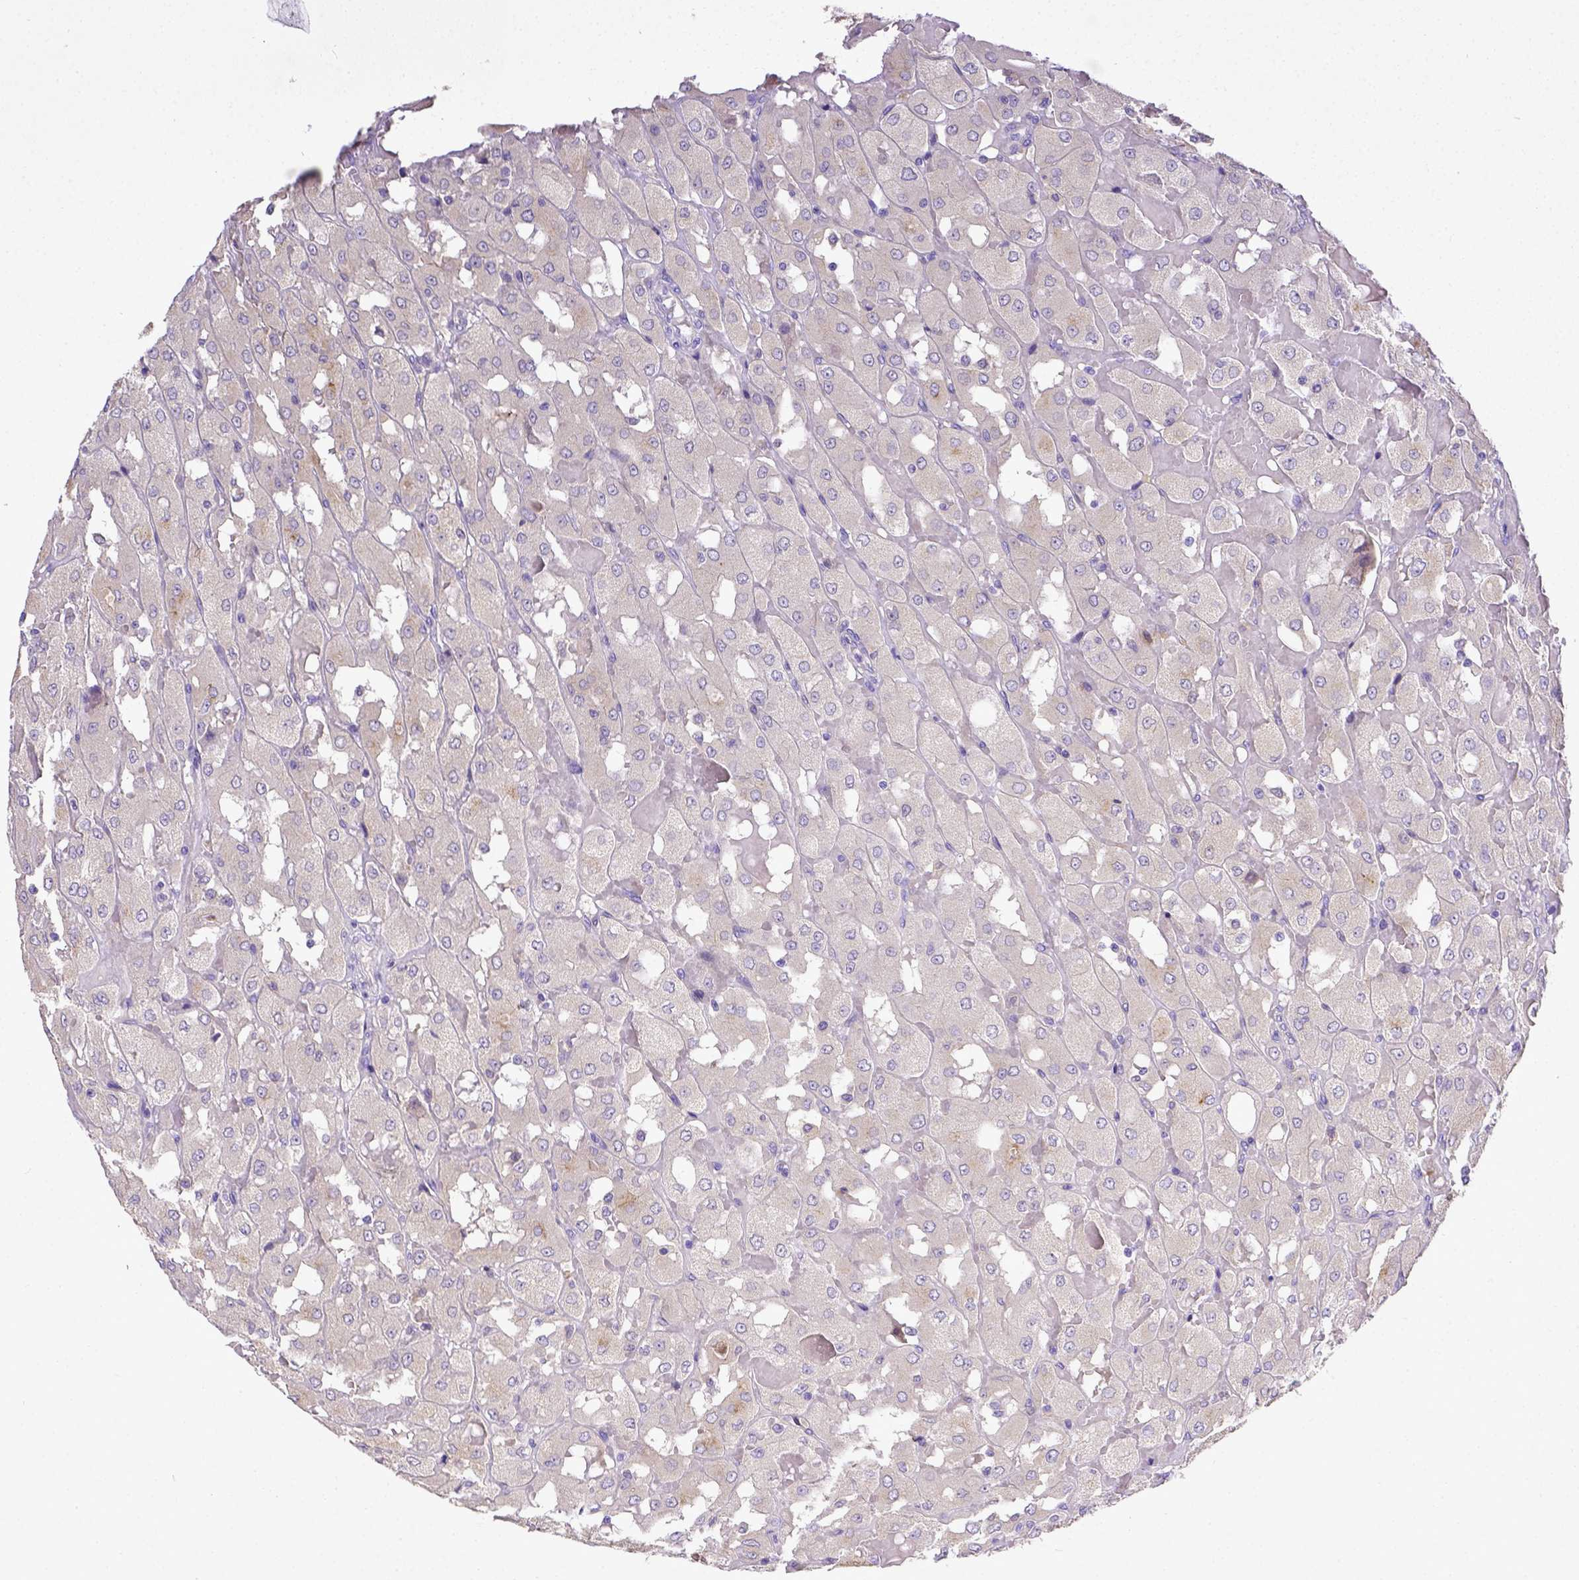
{"staining": {"intensity": "negative", "quantity": "none", "location": "none"}, "tissue": "renal cancer", "cell_type": "Tumor cells", "image_type": "cancer", "snomed": [{"axis": "morphology", "description": "Adenocarcinoma, NOS"}, {"axis": "topography", "description": "Kidney"}], "caption": "Renal cancer (adenocarcinoma) stained for a protein using immunohistochemistry reveals no expression tumor cells.", "gene": "CD40", "patient": {"sex": "male", "age": 72}}